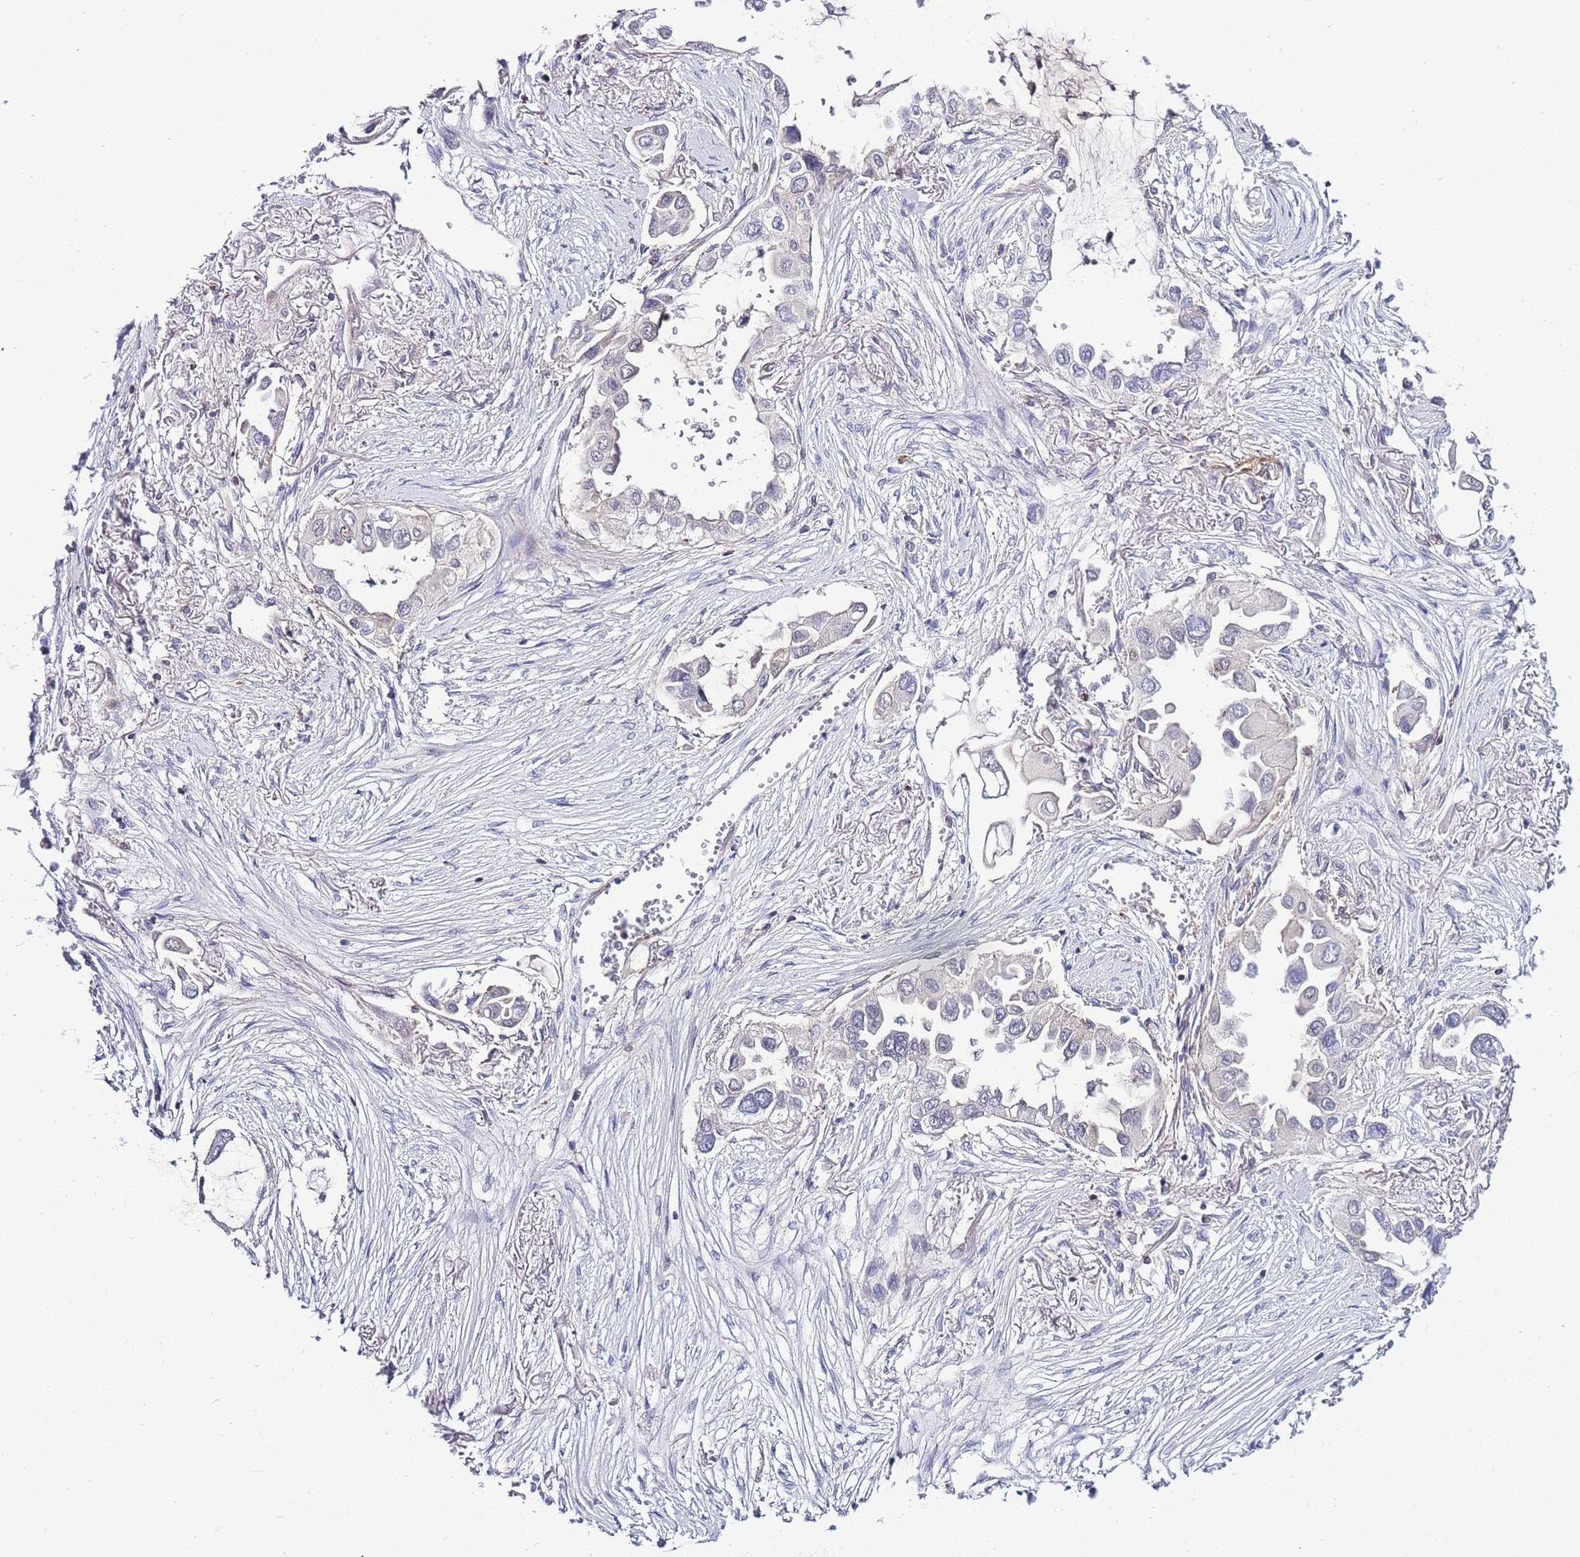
{"staining": {"intensity": "negative", "quantity": "none", "location": "none"}, "tissue": "lung cancer", "cell_type": "Tumor cells", "image_type": "cancer", "snomed": [{"axis": "morphology", "description": "Adenocarcinoma, NOS"}, {"axis": "topography", "description": "Lung"}], "caption": "Tumor cells show no significant protein expression in lung cancer.", "gene": "FBN3", "patient": {"sex": "female", "age": 76}}